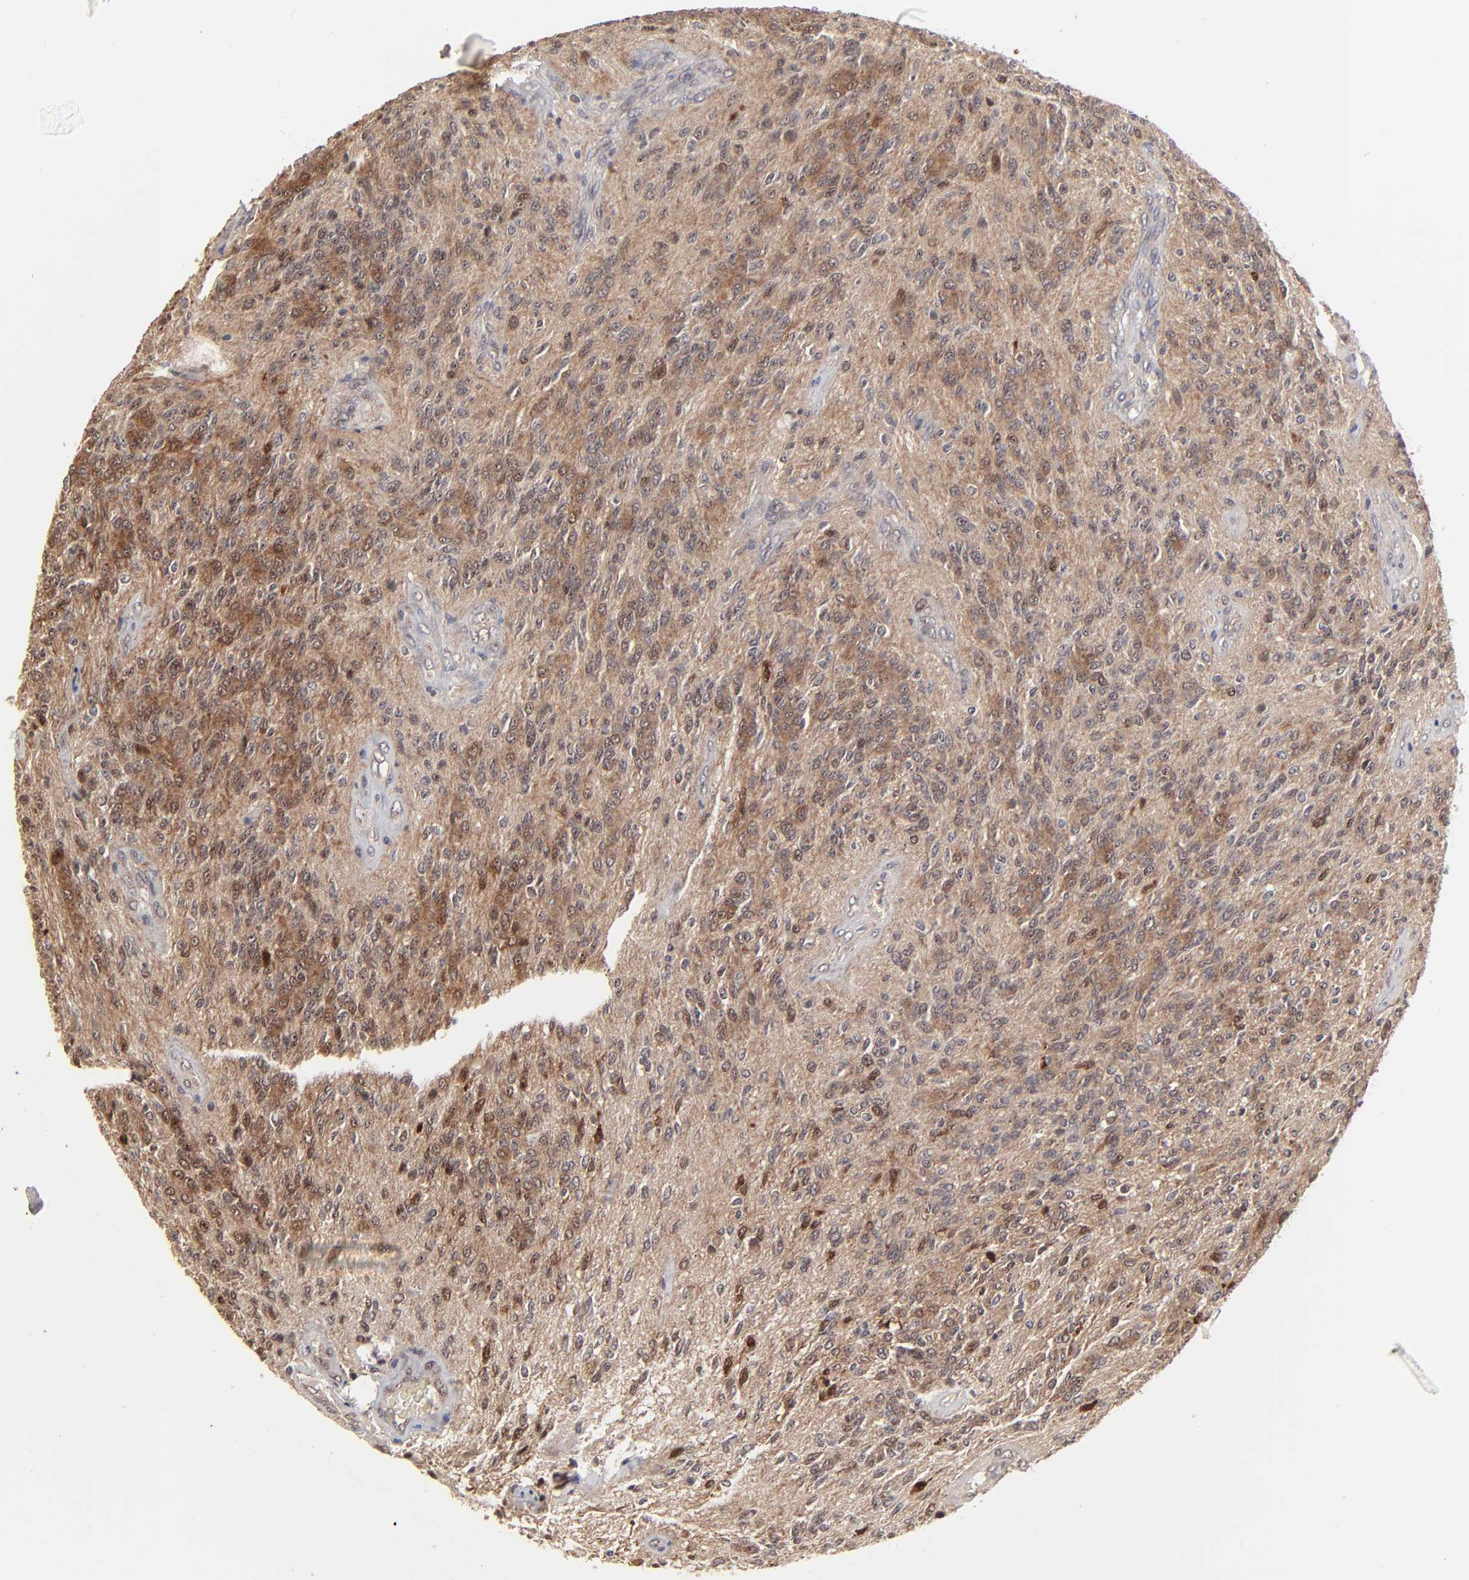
{"staining": {"intensity": "moderate", "quantity": ">75%", "location": "cytoplasmic/membranous,nuclear"}, "tissue": "glioma", "cell_type": "Tumor cells", "image_type": "cancer", "snomed": [{"axis": "morphology", "description": "Glioma, malignant, Low grade"}, {"axis": "topography", "description": "Brain"}], "caption": "The photomicrograph reveals a brown stain indicating the presence of a protein in the cytoplasmic/membranous and nuclear of tumor cells in glioma.", "gene": "FRMD8", "patient": {"sex": "female", "age": 15}}